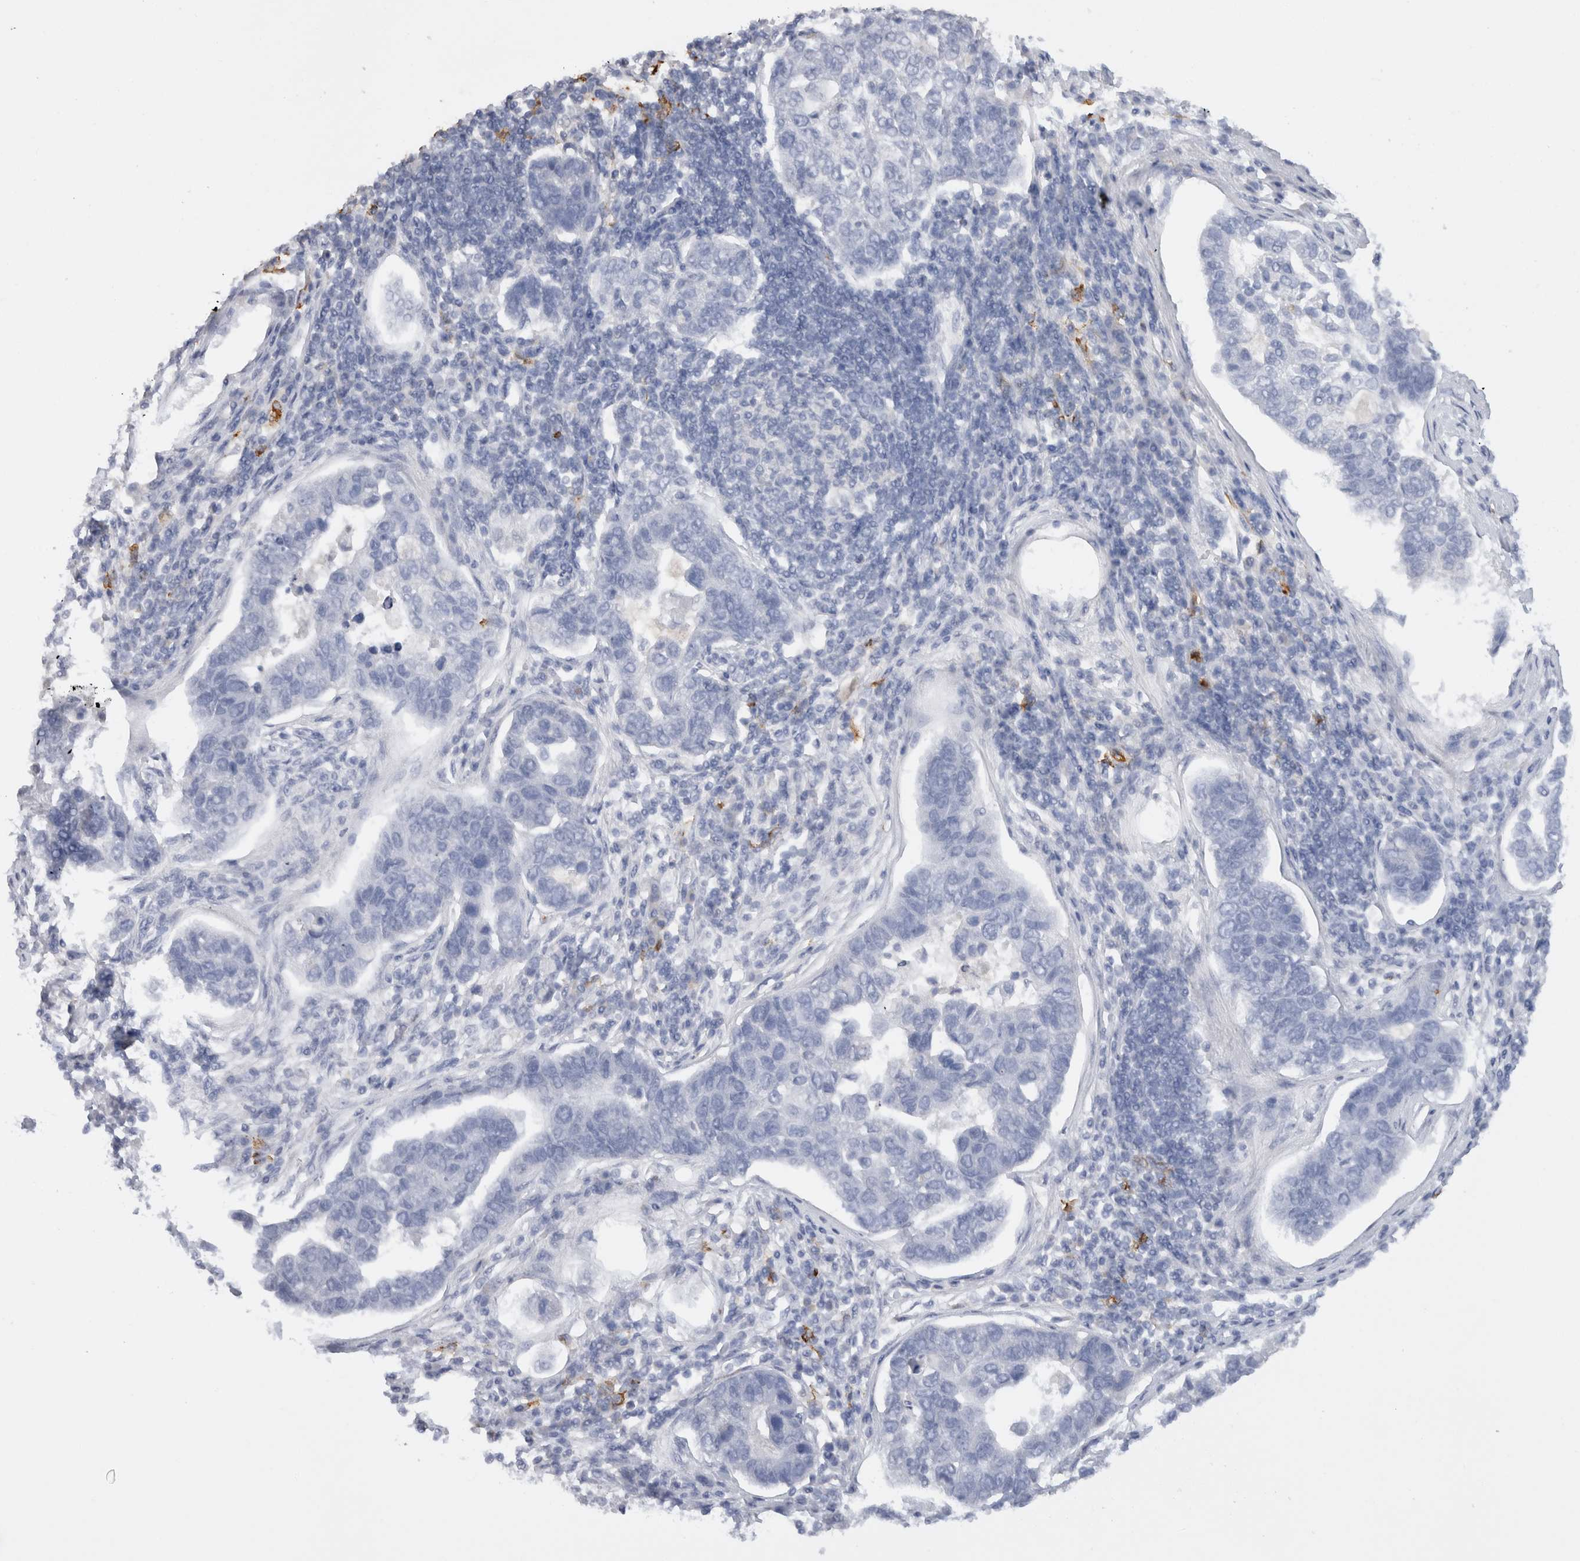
{"staining": {"intensity": "negative", "quantity": "none", "location": "none"}, "tissue": "pancreatic cancer", "cell_type": "Tumor cells", "image_type": "cancer", "snomed": [{"axis": "morphology", "description": "Adenocarcinoma, NOS"}, {"axis": "topography", "description": "Pancreas"}], "caption": "The immunohistochemistry image has no significant expression in tumor cells of pancreatic adenocarcinoma tissue.", "gene": "LAMP3", "patient": {"sex": "female", "age": 61}}